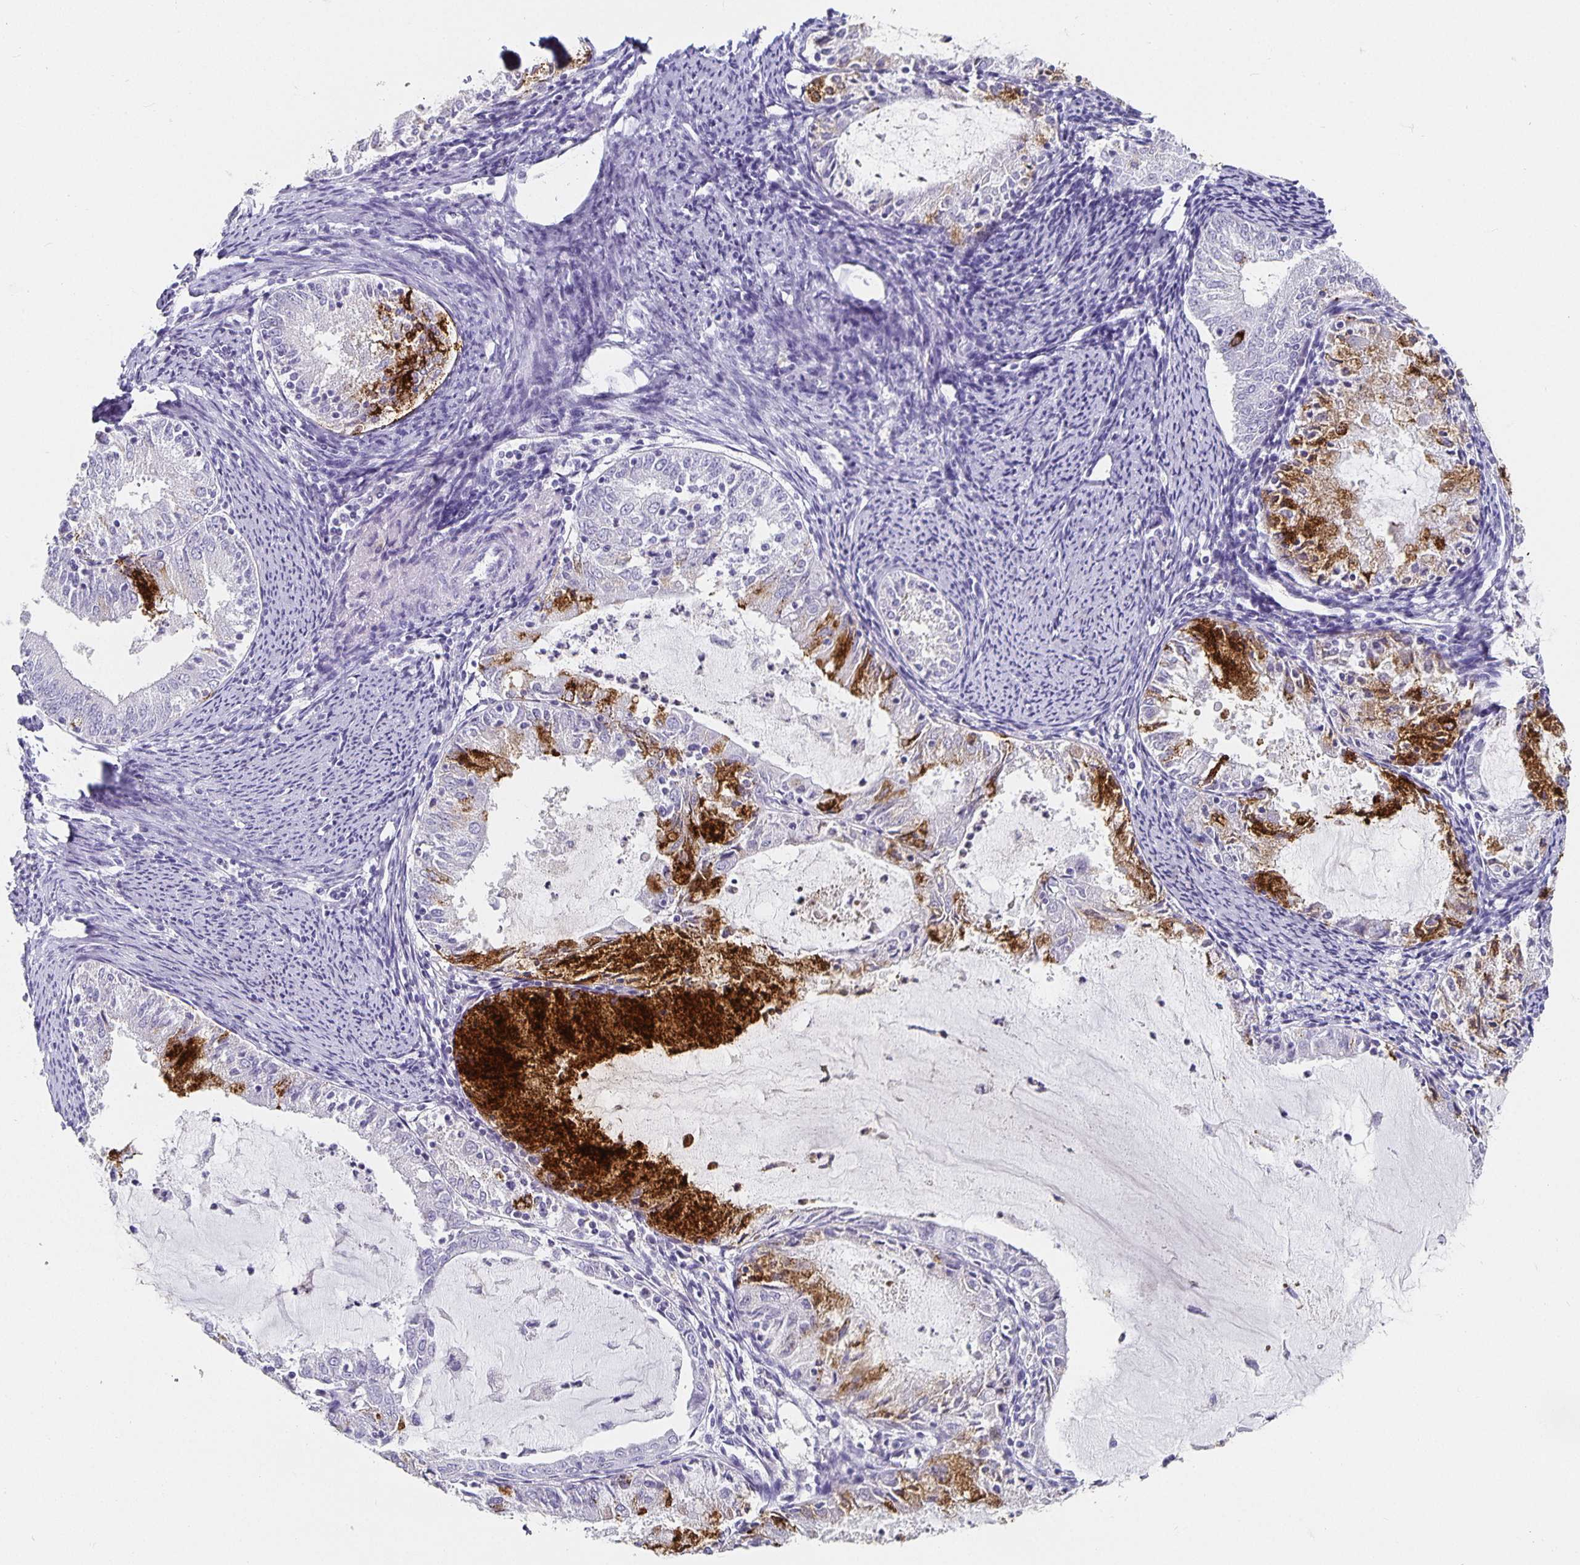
{"staining": {"intensity": "strong", "quantity": "<25%", "location": "cytoplasmic/membranous"}, "tissue": "endometrial cancer", "cell_type": "Tumor cells", "image_type": "cancer", "snomed": [{"axis": "morphology", "description": "Adenocarcinoma, NOS"}, {"axis": "topography", "description": "Endometrium"}], "caption": "Brown immunohistochemical staining in human endometrial adenocarcinoma demonstrates strong cytoplasmic/membranous staining in approximately <25% of tumor cells.", "gene": "CHGA", "patient": {"sex": "female", "age": 57}}